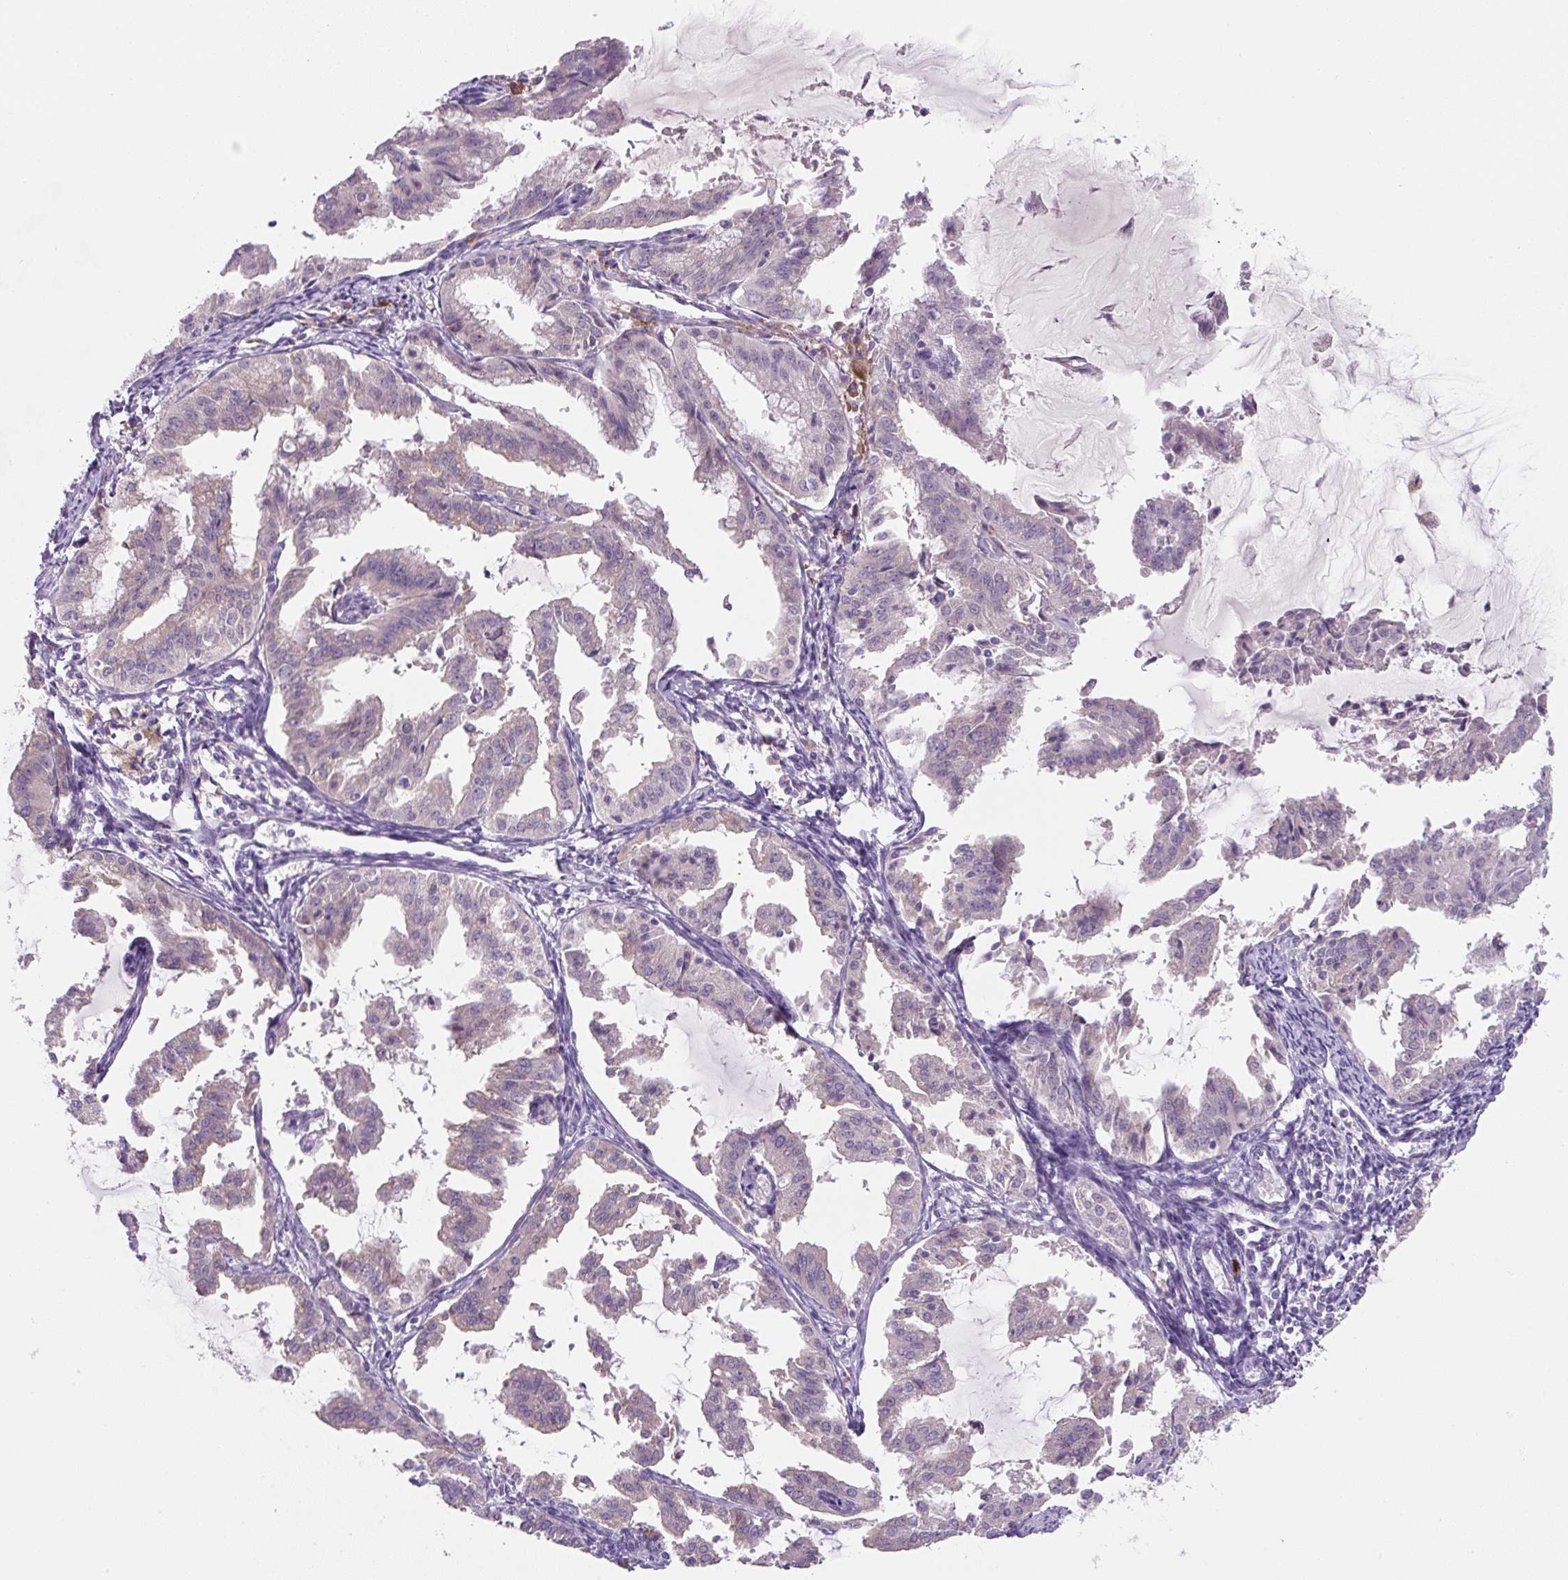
{"staining": {"intensity": "negative", "quantity": "none", "location": "none"}, "tissue": "endometrial cancer", "cell_type": "Tumor cells", "image_type": "cancer", "snomed": [{"axis": "morphology", "description": "Adenocarcinoma, NOS"}, {"axis": "topography", "description": "Endometrium"}], "caption": "Immunohistochemistry (IHC) of human endometrial adenocarcinoma reveals no expression in tumor cells.", "gene": "FZD5", "patient": {"sex": "female", "age": 70}}